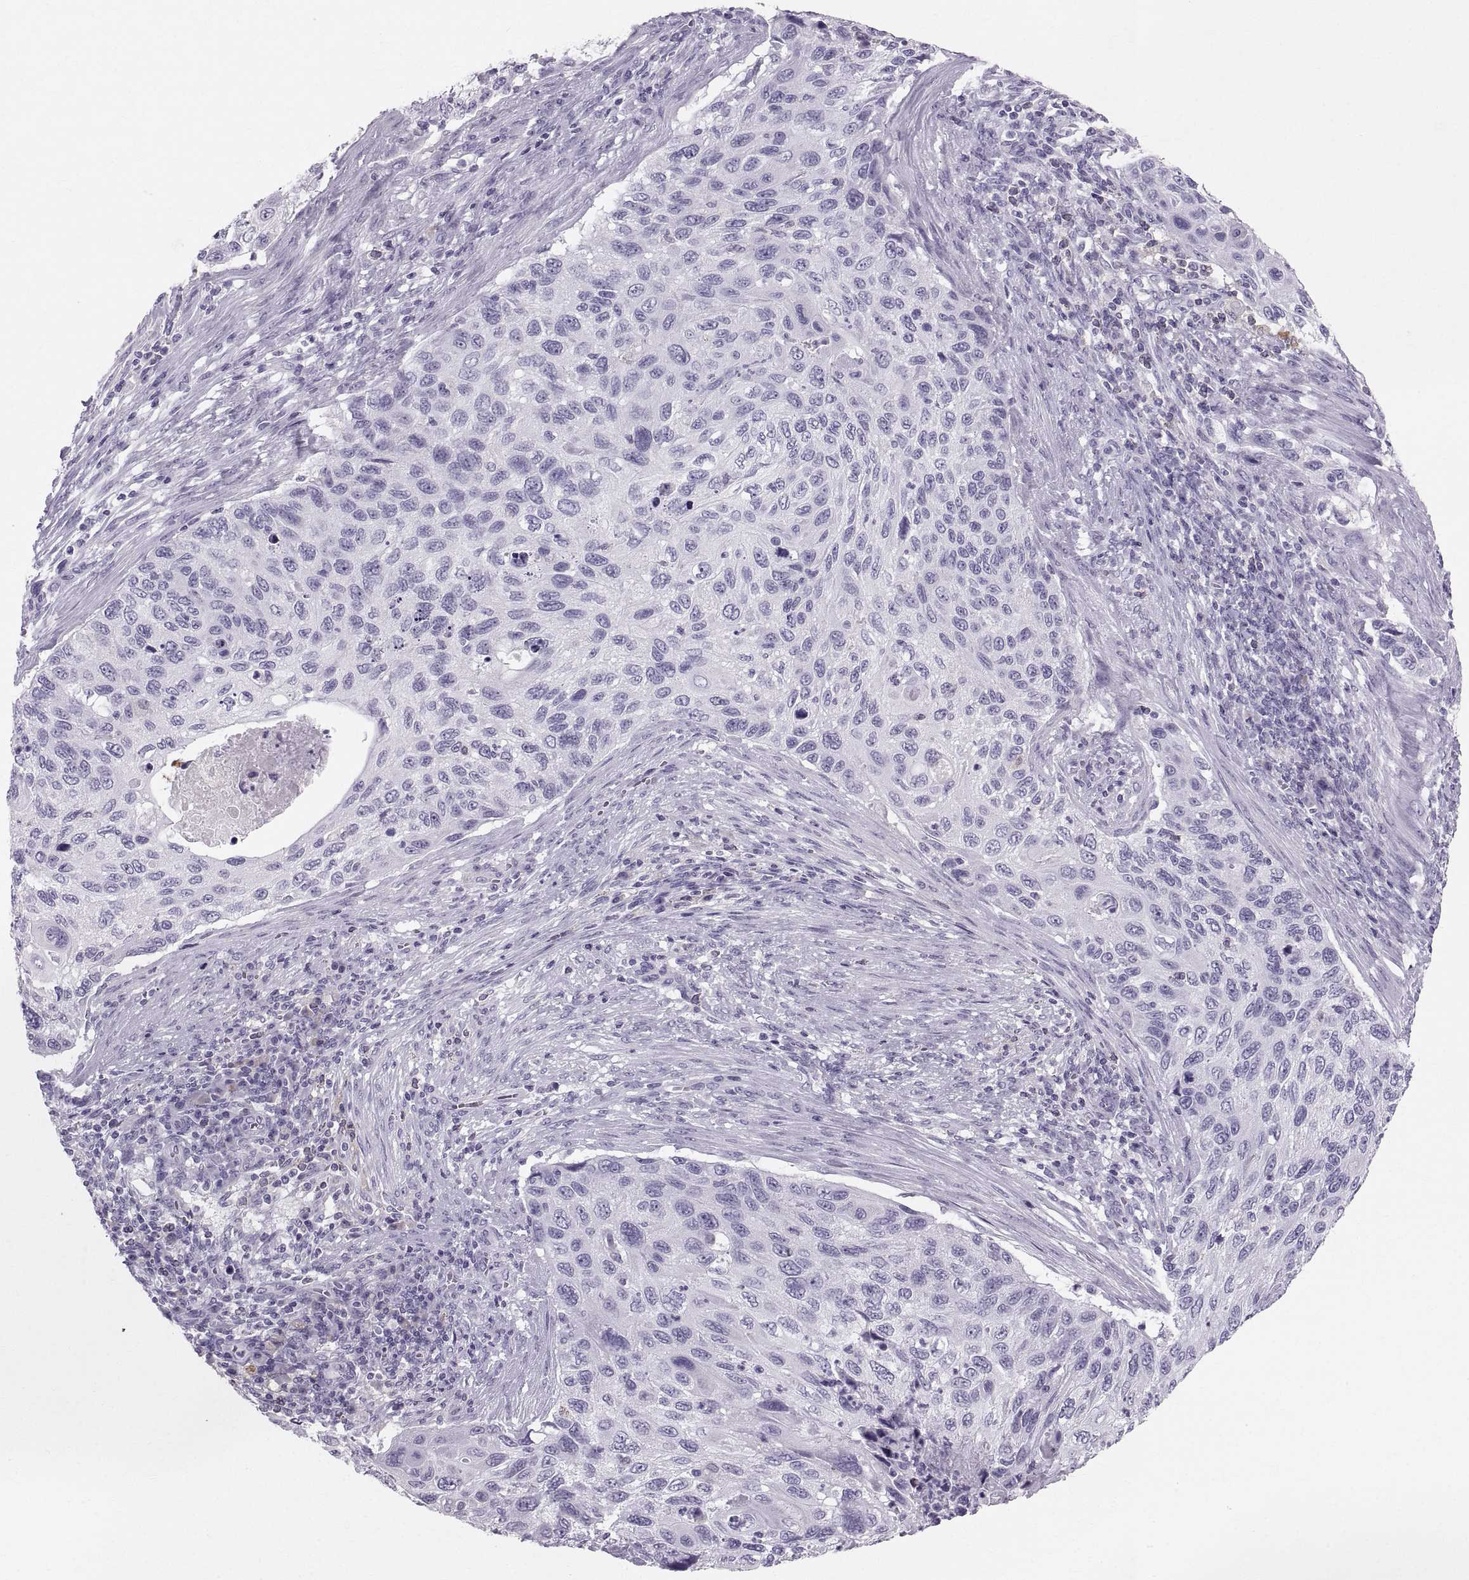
{"staining": {"intensity": "negative", "quantity": "none", "location": "none"}, "tissue": "cervical cancer", "cell_type": "Tumor cells", "image_type": "cancer", "snomed": [{"axis": "morphology", "description": "Squamous cell carcinoma, NOS"}, {"axis": "topography", "description": "Cervix"}], "caption": "Tumor cells are negative for brown protein staining in squamous cell carcinoma (cervical).", "gene": "SLC22A6", "patient": {"sex": "female", "age": 70}}